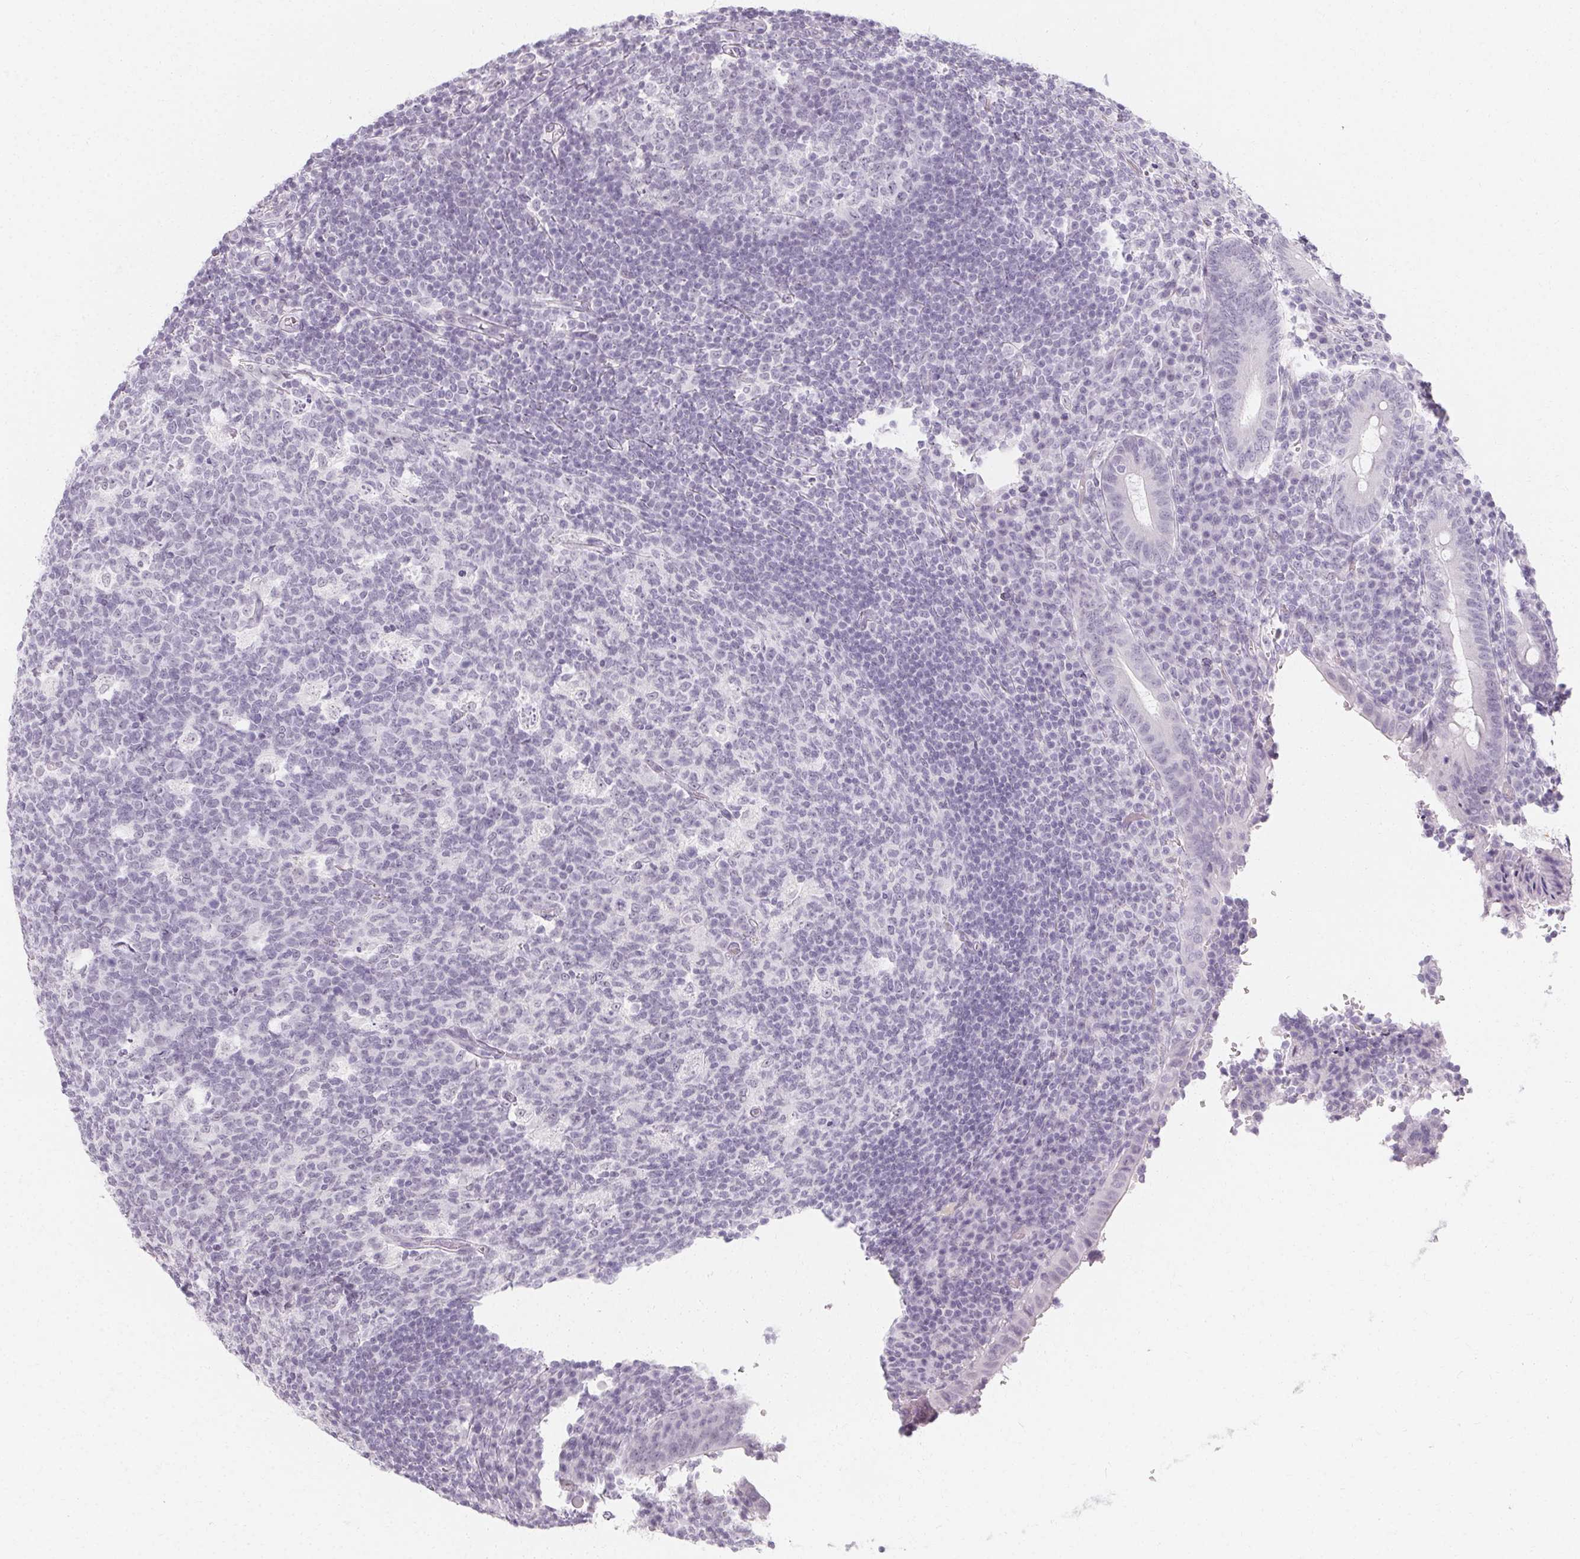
{"staining": {"intensity": "negative", "quantity": "none", "location": "none"}, "tissue": "appendix", "cell_type": "Glandular cells", "image_type": "normal", "snomed": [{"axis": "morphology", "description": "Normal tissue, NOS"}, {"axis": "topography", "description": "Appendix"}], "caption": "High magnification brightfield microscopy of benign appendix stained with DAB (3,3'-diaminobenzidine) (brown) and counterstained with hematoxylin (blue): glandular cells show no significant positivity.", "gene": "SYNPR", "patient": {"sex": "male", "age": 18}}